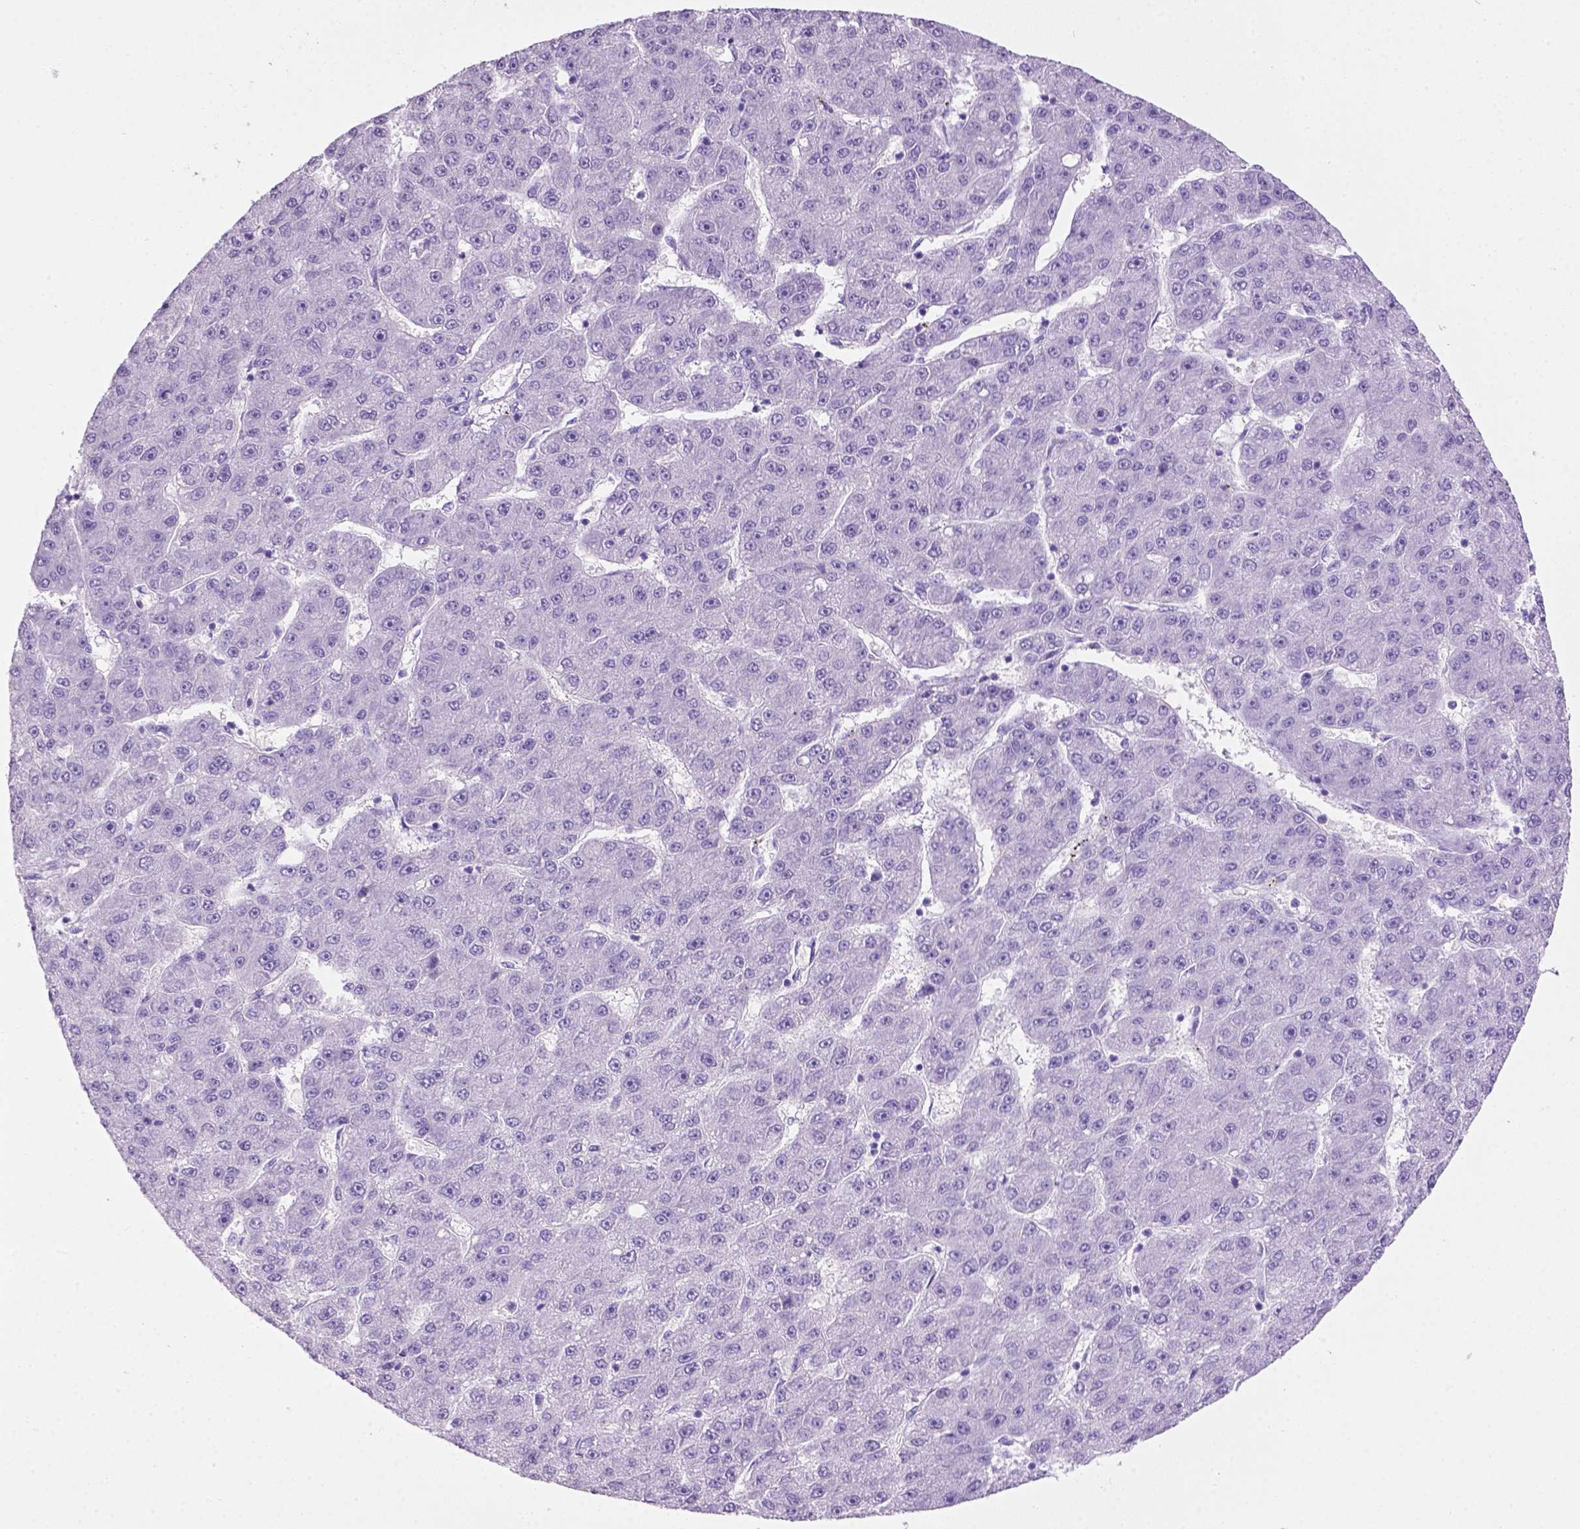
{"staining": {"intensity": "negative", "quantity": "none", "location": "none"}, "tissue": "liver cancer", "cell_type": "Tumor cells", "image_type": "cancer", "snomed": [{"axis": "morphology", "description": "Carcinoma, Hepatocellular, NOS"}, {"axis": "topography", "description": "Liver"}], "caption": "Liver cancer (hepatocellular carcinoma) stained for a protein using immunohistochemistry demonstrates no staining tumor cells.", "gene": "LELP1", "patient": {"sex": "male", "age": 67}}